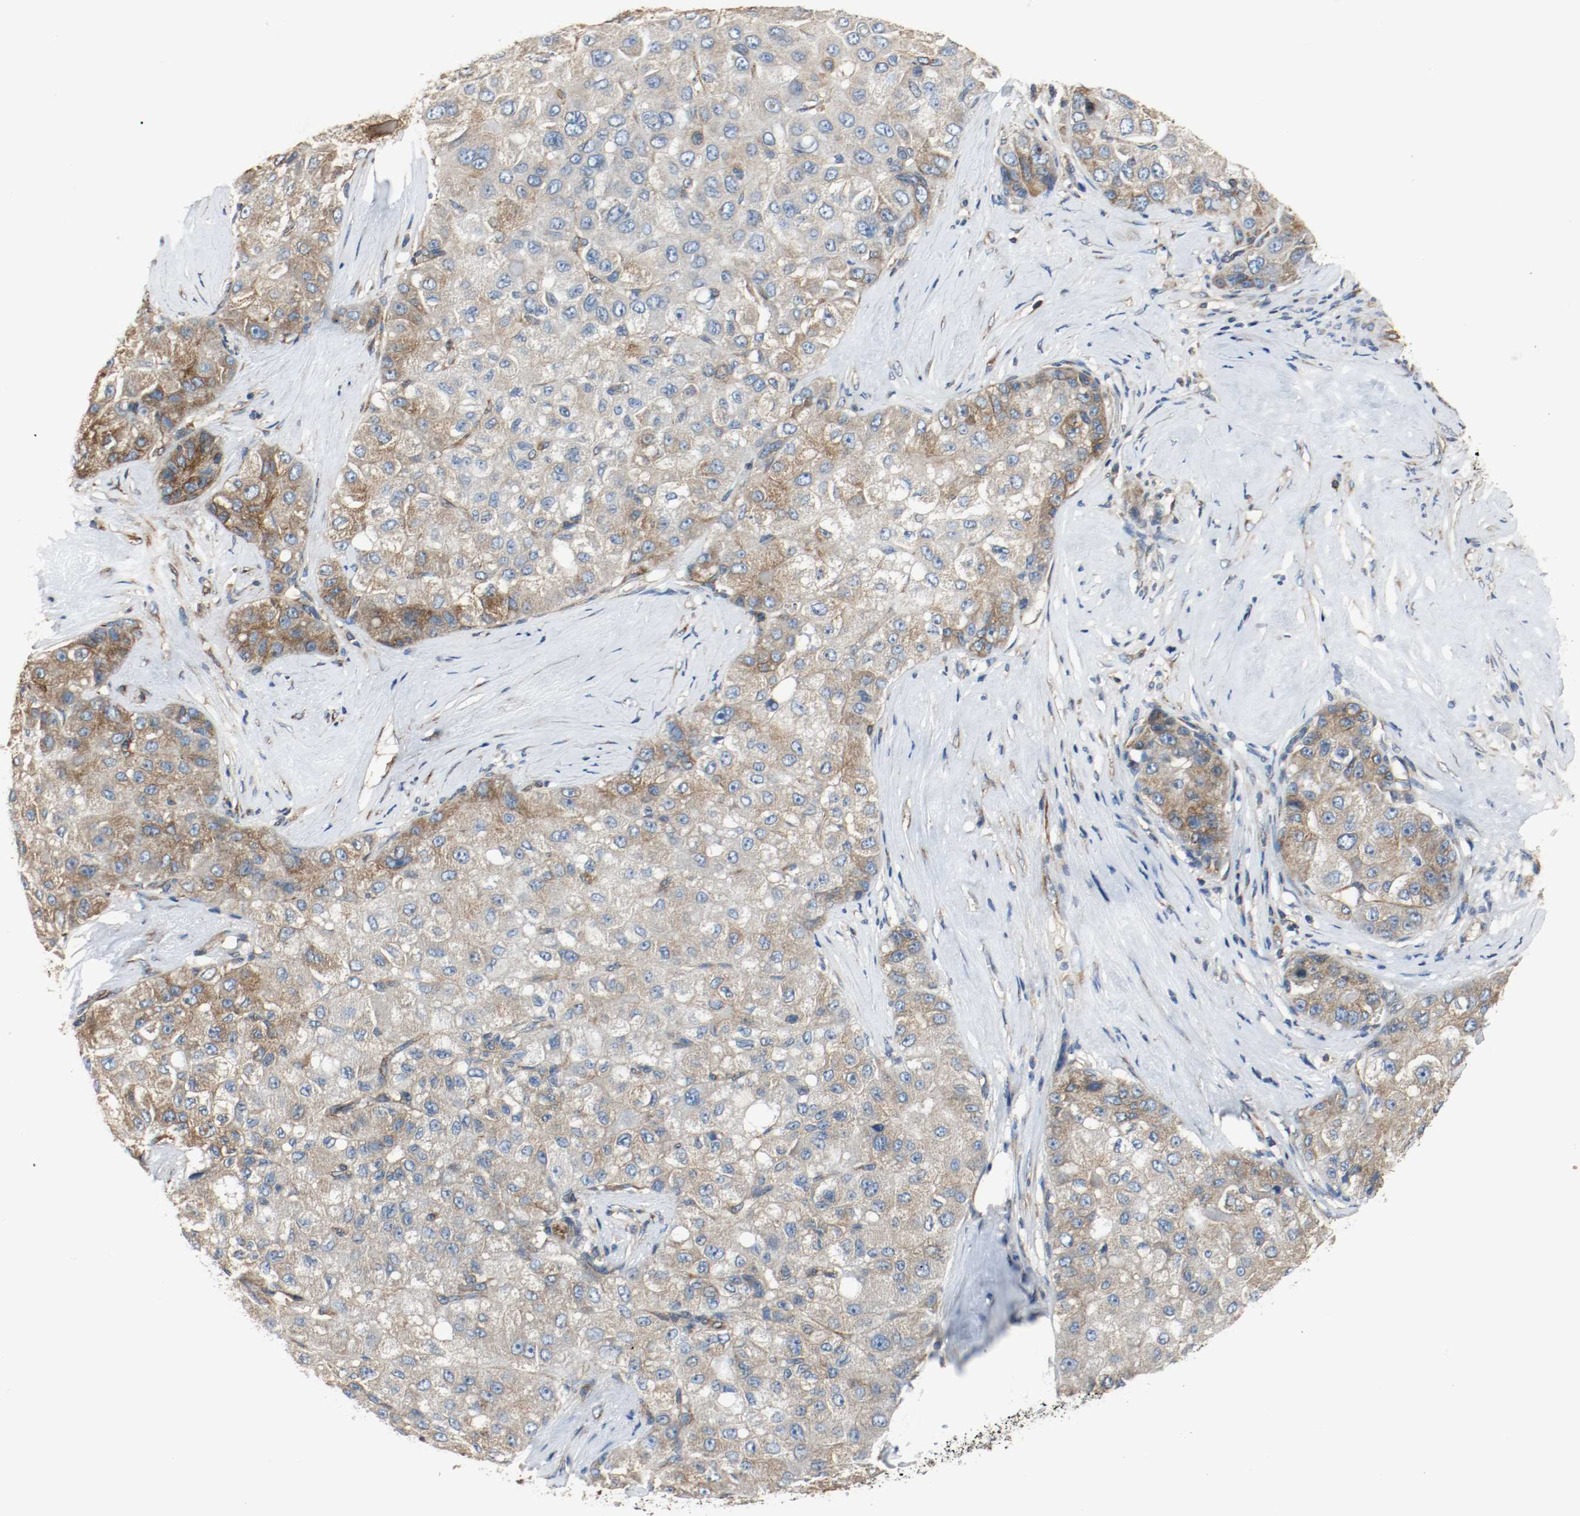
{"staining": {"intensity": "weak", "quantity": ">75%", "location": "cytoplasmic/membranous"}, "tissue": "liver cancer", "cell_type": "Tumor cells", "image_type": "cancer", "snomed": [{"axis": "morphology", "description": "Carcinoma, Hepatocellular, NOS"}, {"axis": "topography", "description": "Liver"}], "caption": "A high-resolution micrograph shows IHC staining of hepatocellular carcinoma (liver), which shows weak cytoplasmic/membranous positivity in approximately >75% of tumor cells.", "gene": "TUBA3D", "patient": {"sex": "male", "age": 80}}